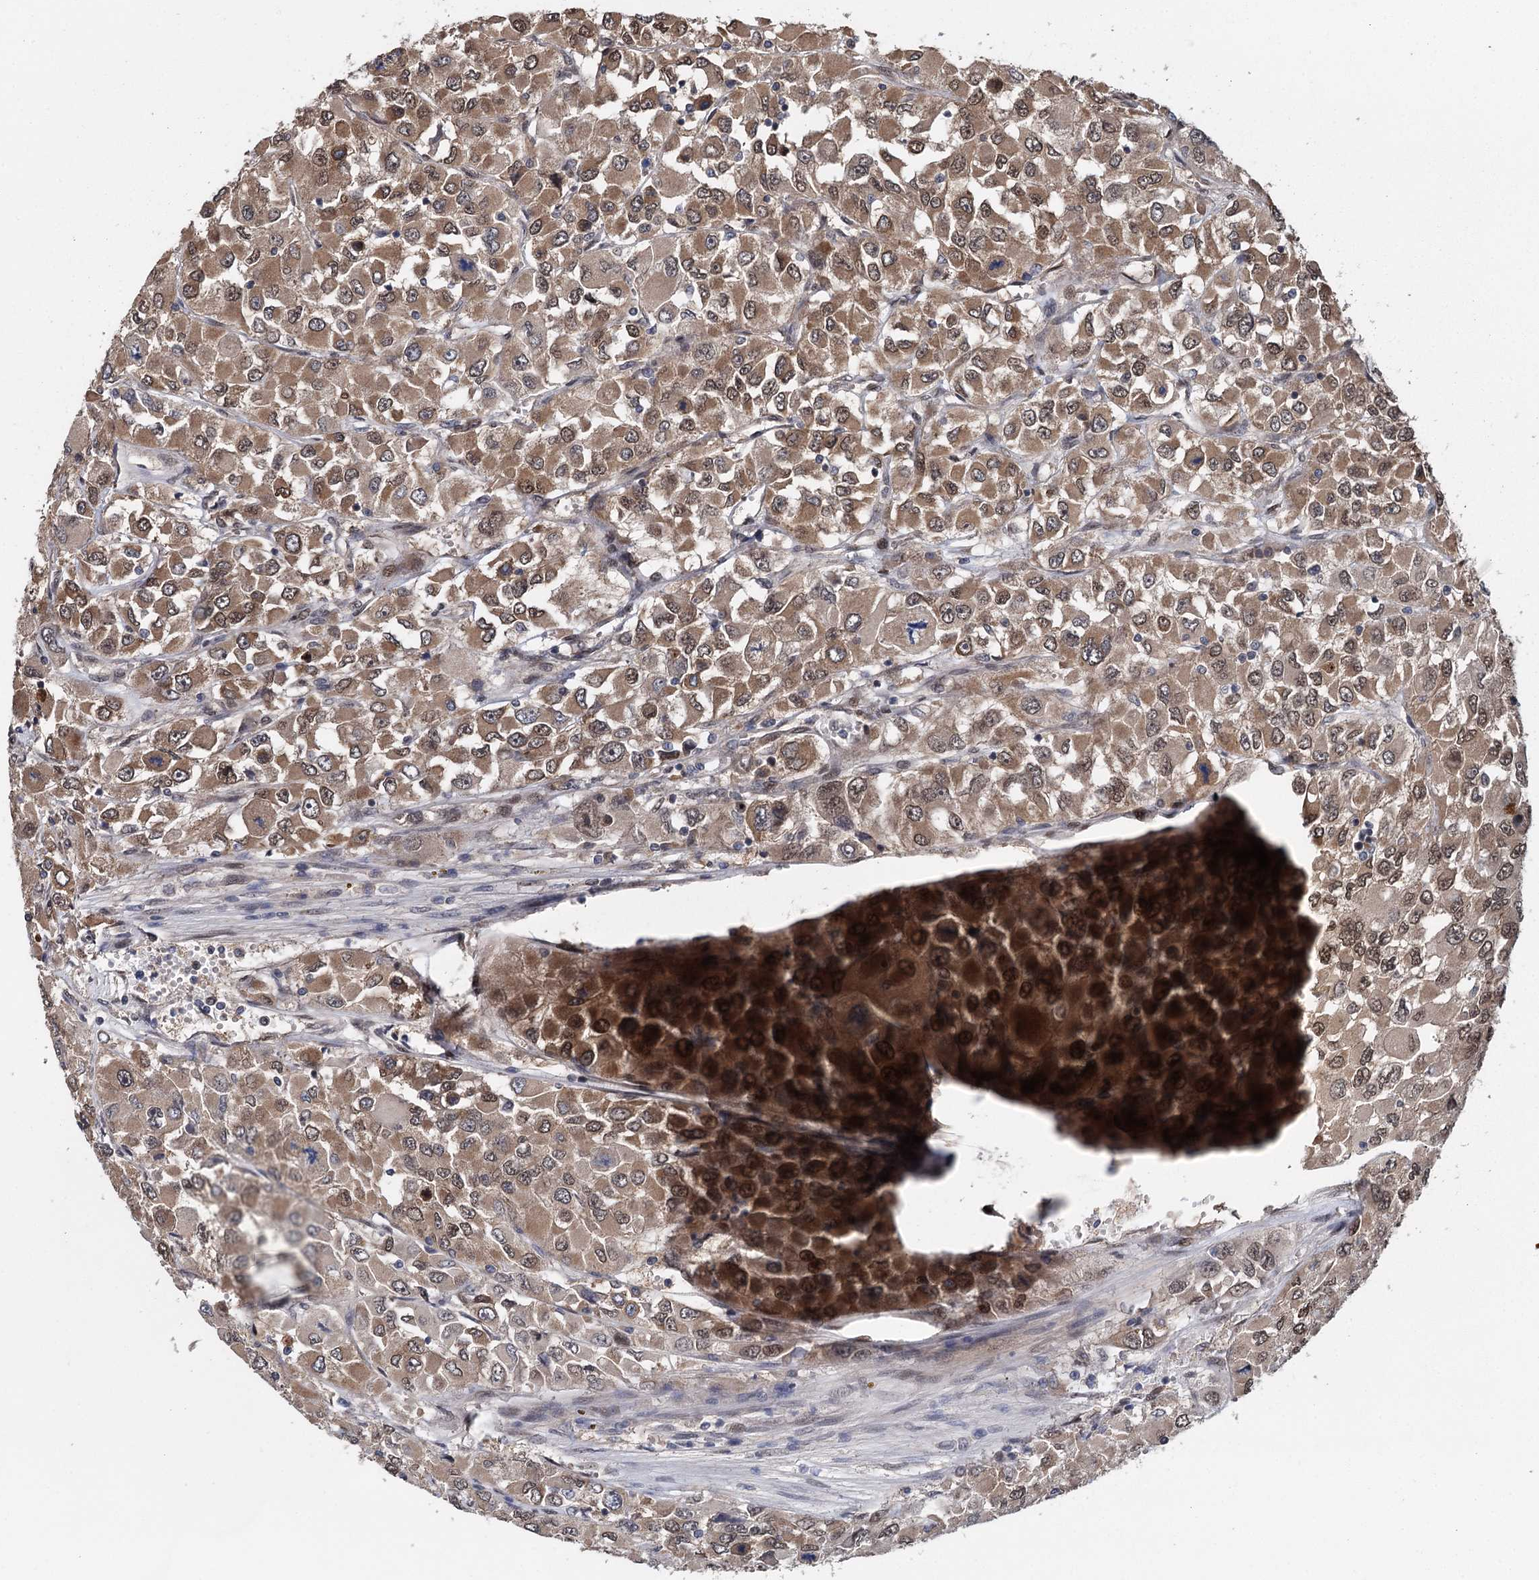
{"staining": {"intensity": "moderate", "quantity": ">75%", "location": "cytoplasmic/membranous,nuclear"}, "tissue": "renal cancer", "cell_type": "Tumor cells", "image_type": "cancer", "snomed": [{"axis": "morphology", "description": "Adenocarcinoma, NOS"}, {"axis": "topography", "description": "Kidney"}], "caption": "Protein staining demonstrates moderate cytoplasmic/membranous and nuclear positivity in about >75% of tumor cells in adenocarcinoma (renal). The protein is stained brown, and the nuclei are stained in blue (DAB (3,3'-diaminobenzidine) IHC with brightfield microscopy, high magnification).", "gene": "MYG1", "patient": {"sex": "female", "age": 52}}